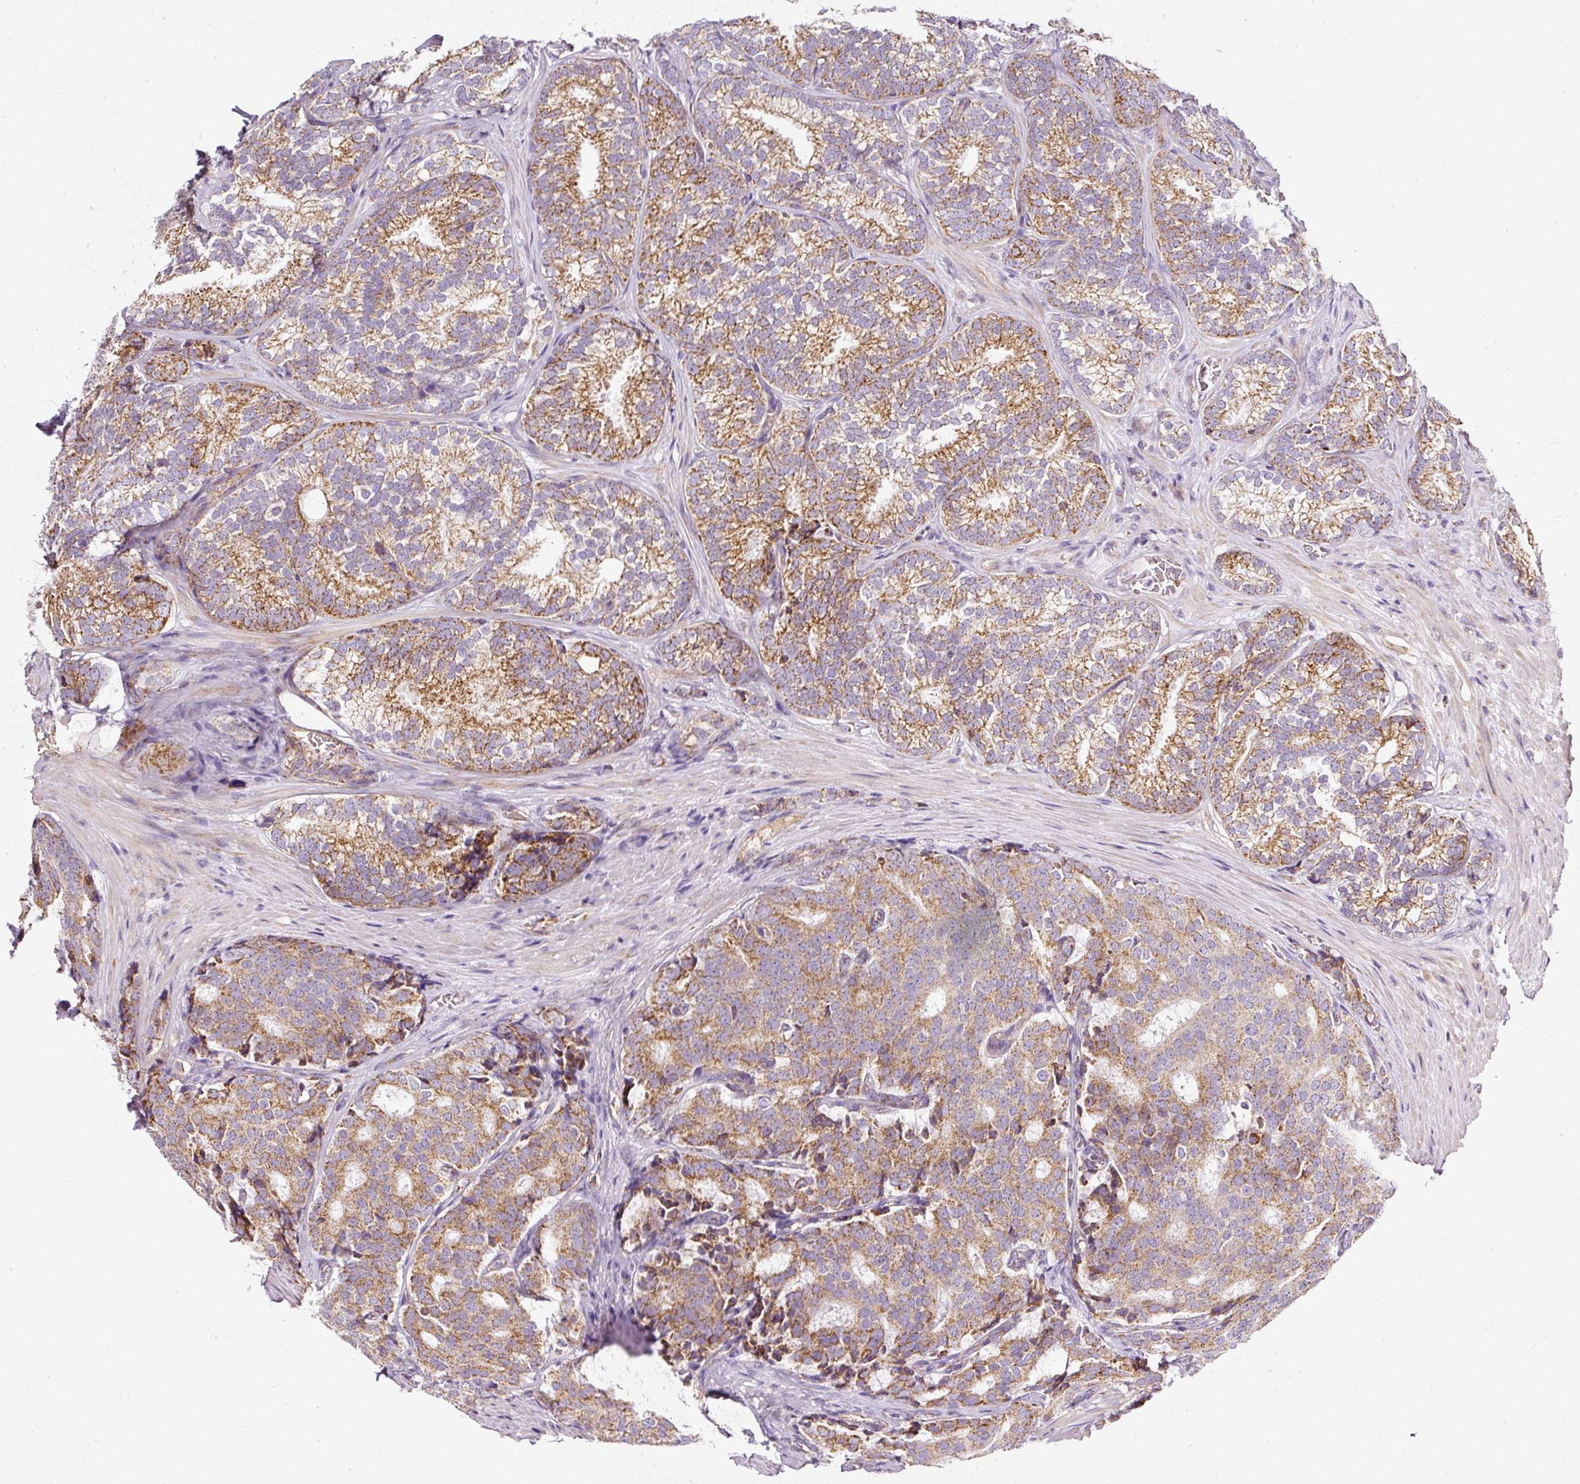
{"staining": {"intensity": "moderate", "quantity": ">75%", "location": "cytoplasmic/membranous"}, "tissue": "prostate cancer", "cell_type": "Tumor cells", "image_type": "cancer", "snomed": [{"axis": "morphology", "description": "Adenocarcinoma, High grade"}, {"axis": "topography", "description": "Prostate"}], "caption": "Prostate cancer (high-grade adenocarcinoma) tissue demonstrates moderate cytoplasmic/membranous expression in about >75% of tumor cells, visualized by immunohistochemistry.", "gene": "SDHA", "patient": {"sex": "male", "age": 63}}